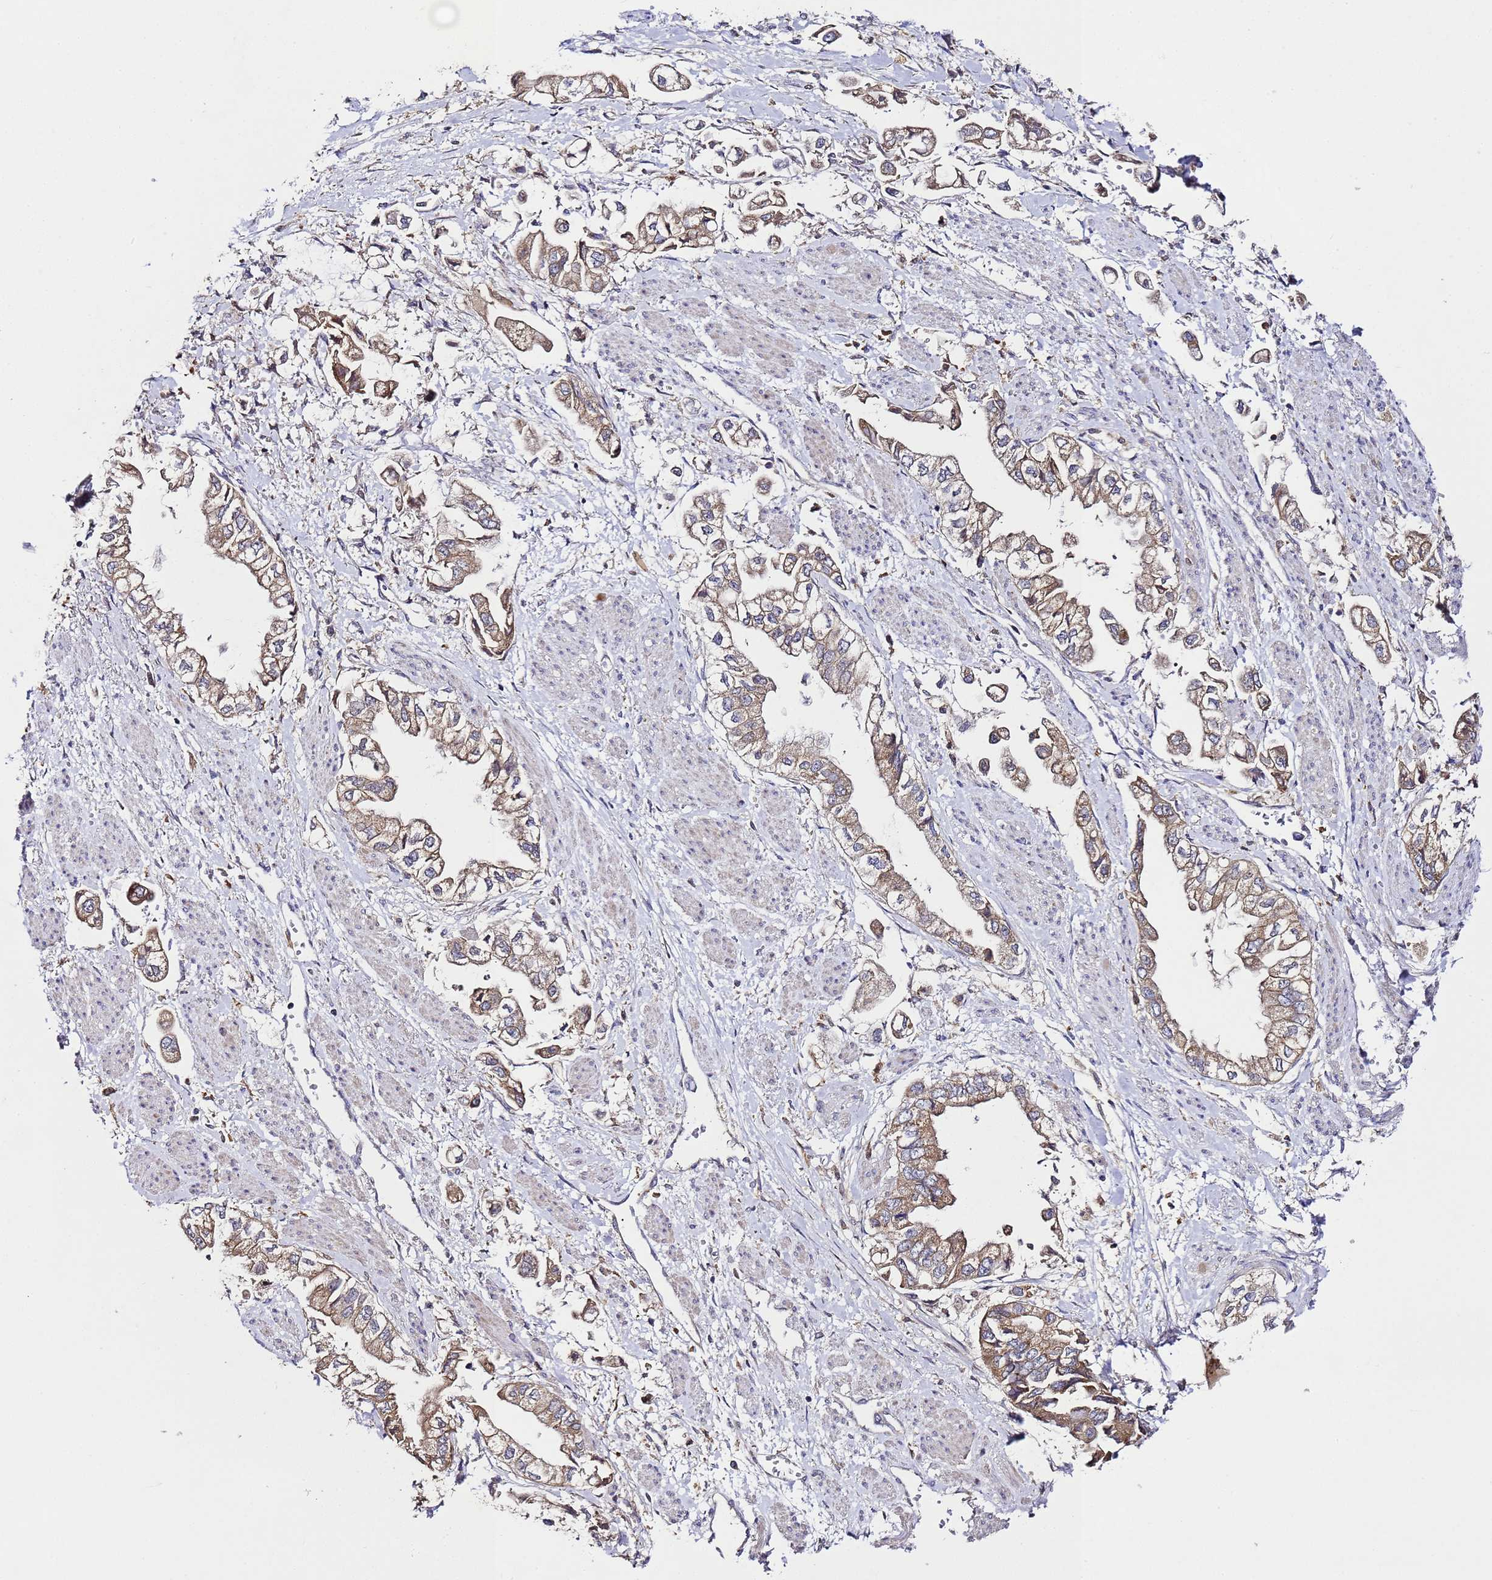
{"staining": {"intensity": "moderate", "quantity": ">75%", "location": "cytoplasmic/membranous"}, "tissue": "stomach cancer", "cell_type": "Tumor cells", "image_type": "cancer", "snomed": [{"axis": "morphology", "description": "Adenocarcinoma, NOS"}, {"axis": "topography", "description": "Stomach"}], "caption": "An immunohistochemistry (IHC) photomicrograph of tumor tissue is shown. Protein staining in brown shows moderate cytoplasmic/membranous positivity in stomach adenocarcinoma within tumor cells.", "gene": "ALG3", "patient": {"sex": "male", "age": 62}}